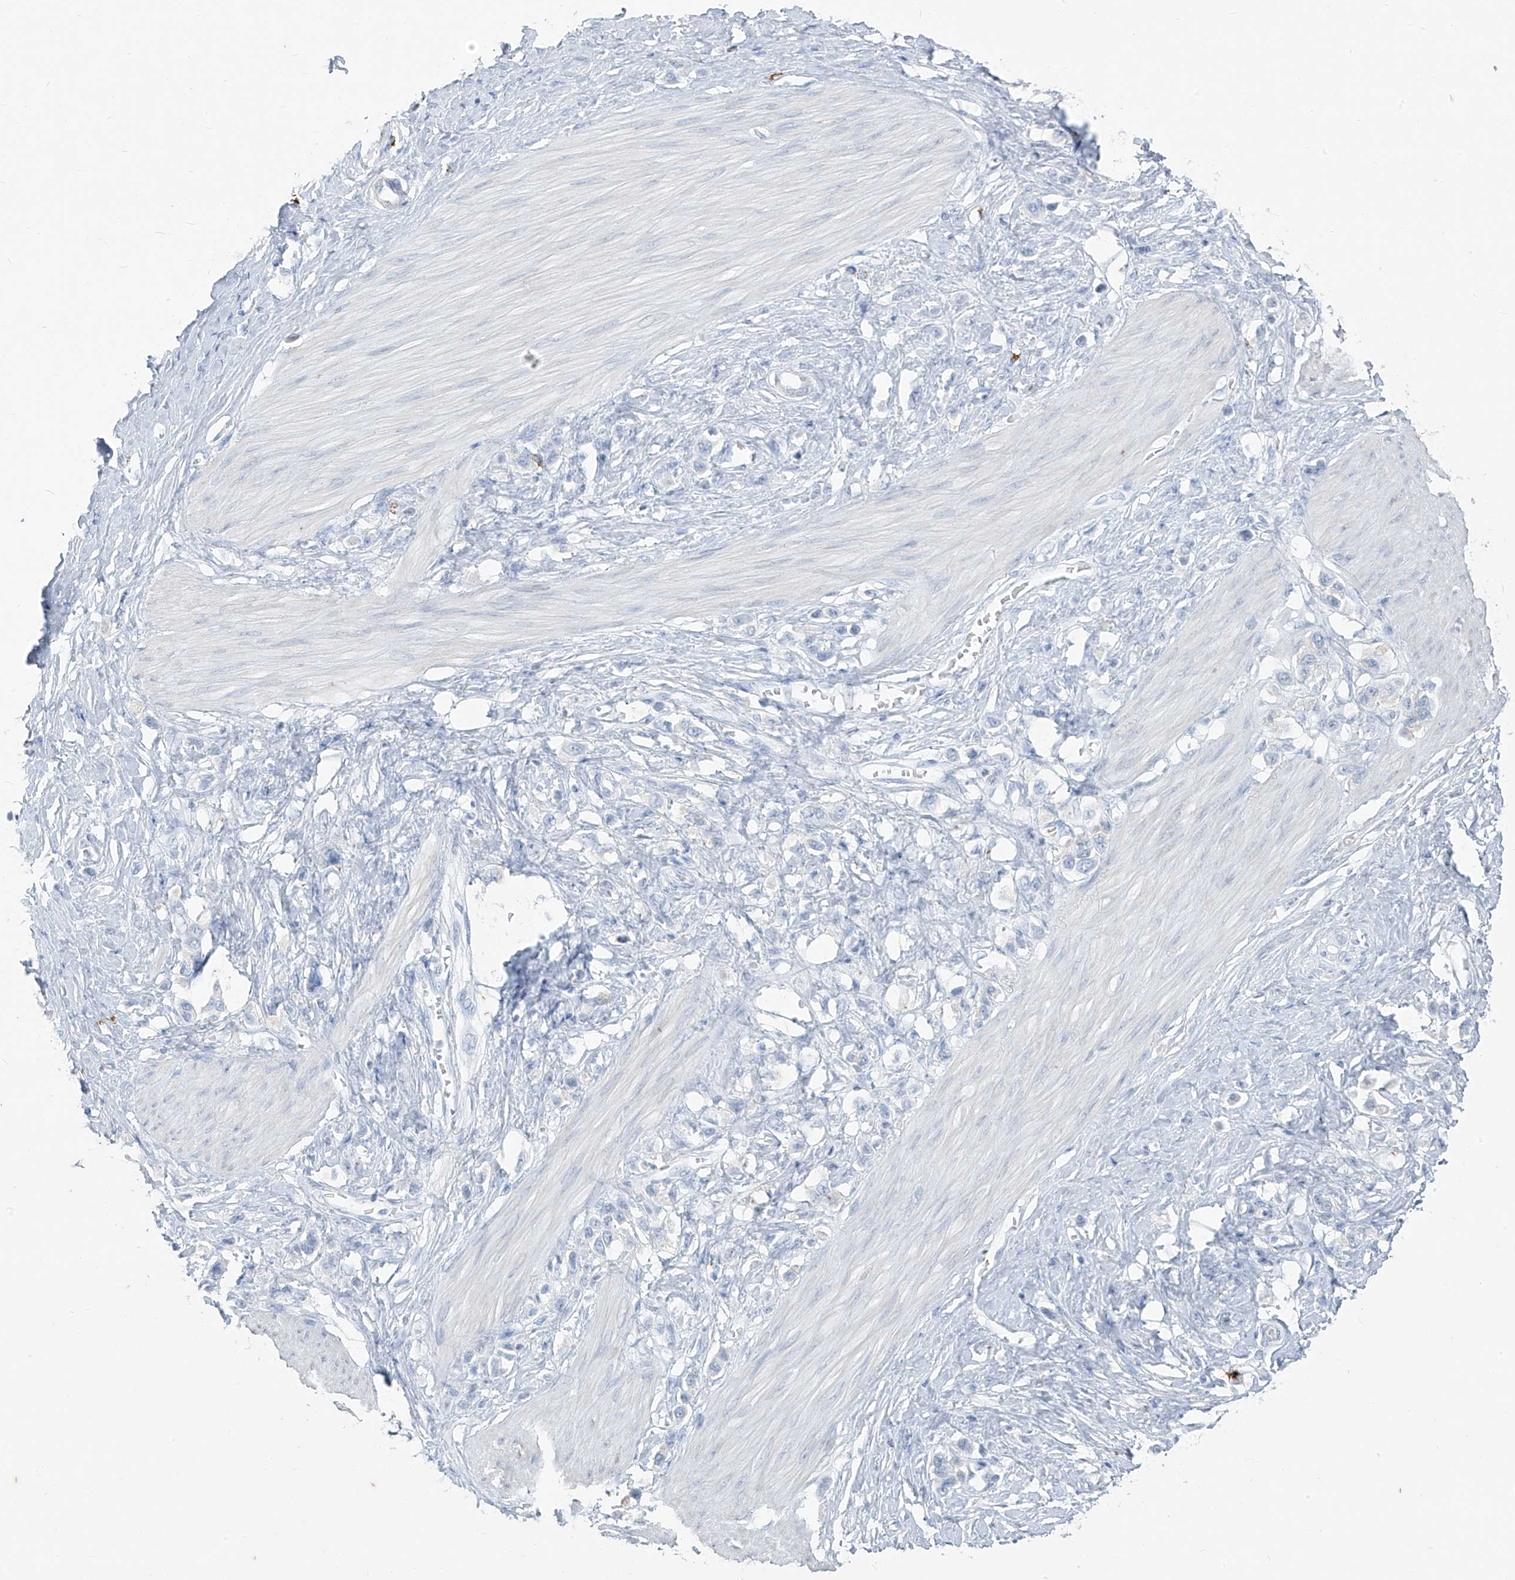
{"staining": {"intensity": "negative", "quantity": "none", "location": "none"}, "tissue": "stomach cancer", "cell_type": "Tumor cells", "image_type": "cancer", "snomed": [{"axis": "morphology", "description": "Adenocarcinoma, NOS"}, {"axis": "topography", "description": "Stomach"}], "caption": "Tumor cells are negative for protein expression in human stomach cancer.", "gene": "CX3CR1", "patient": {"sex": "female", "age": 65}}